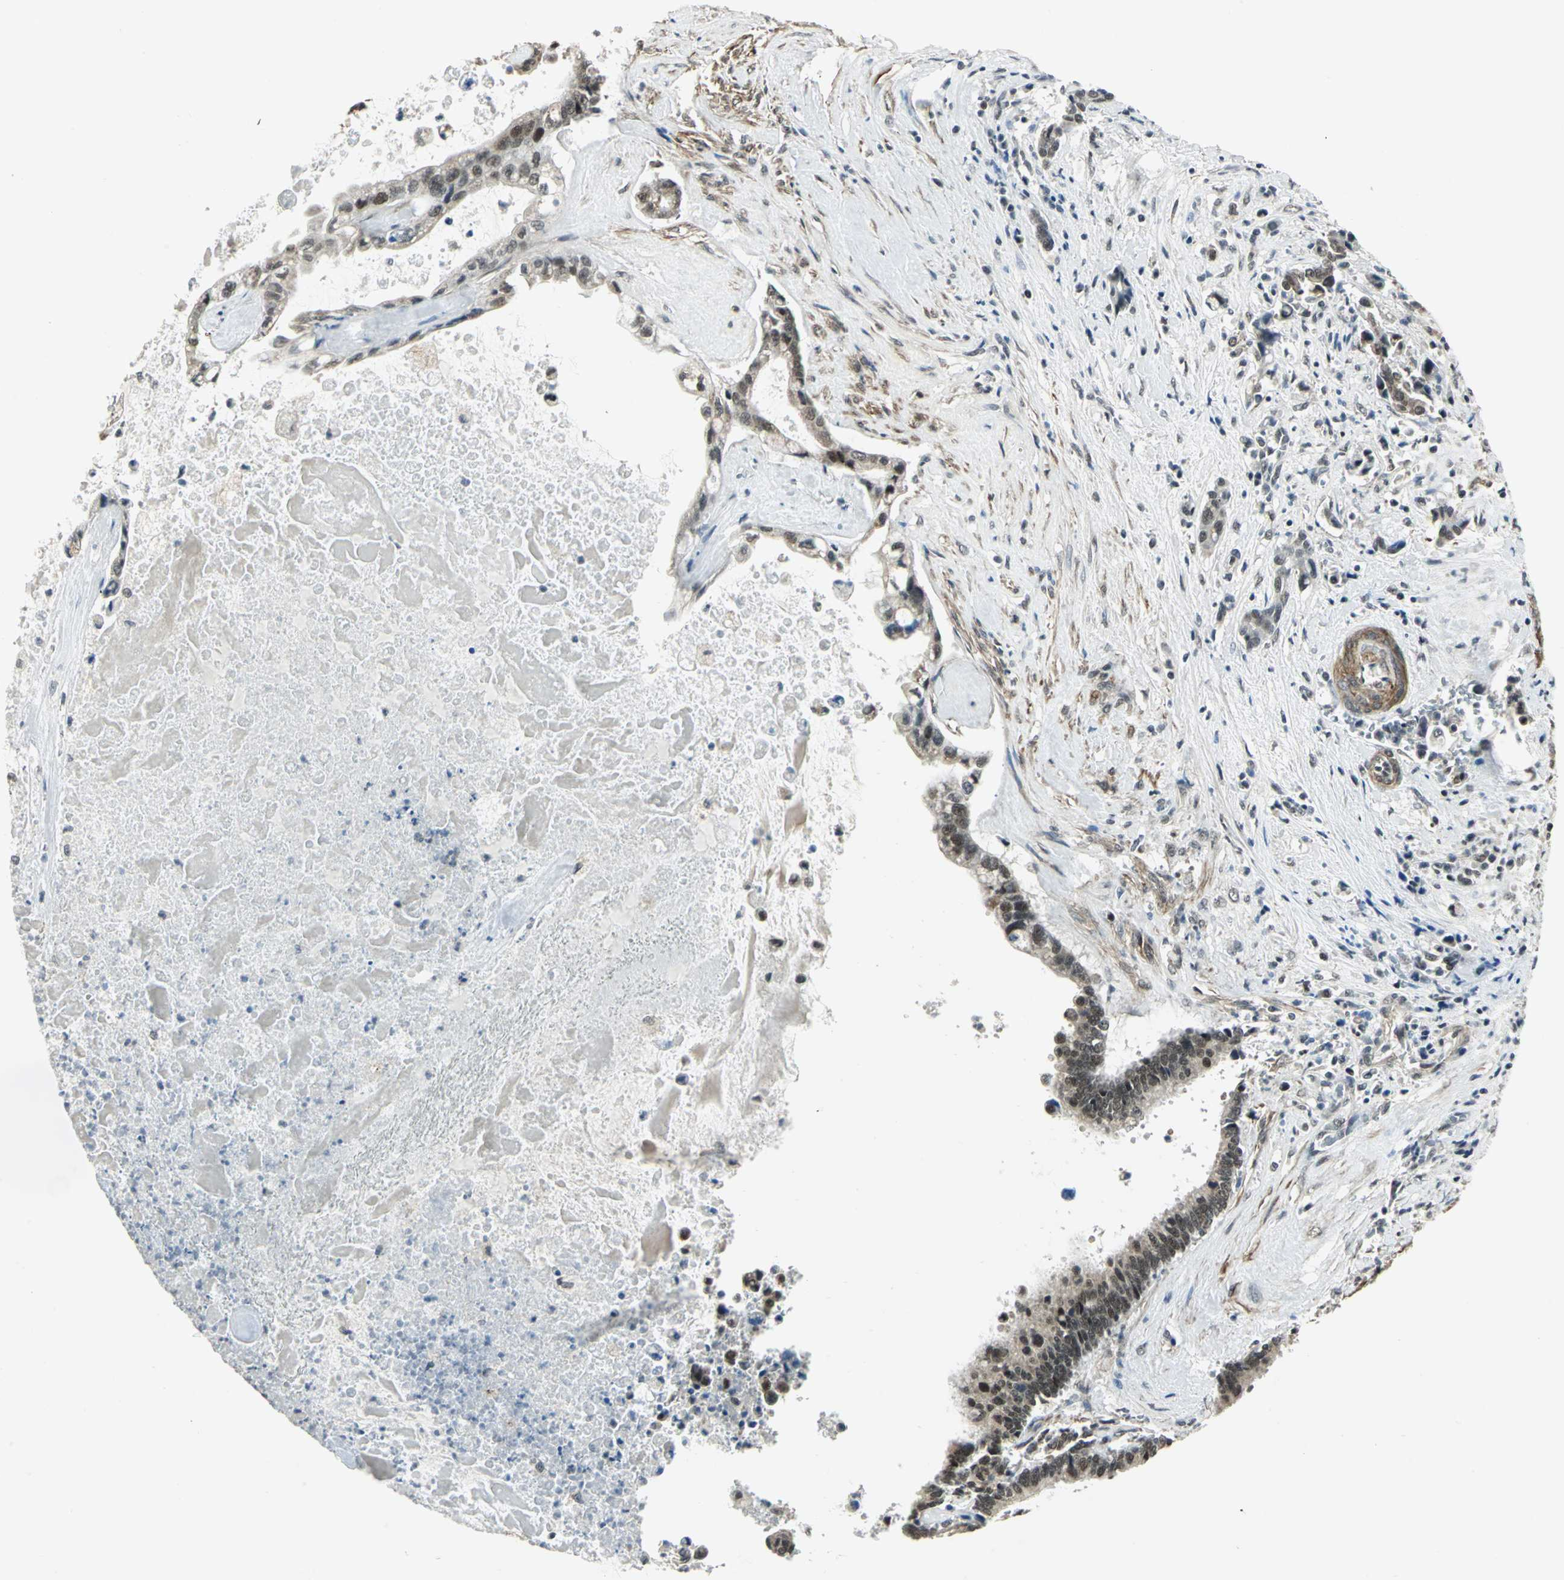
{"staining": {"intensity": "weak", "quantity": ">75%", "location": "cytoplasmic/membranous,nuclear"}, "tissue": "liver cancer", "cell_type": "Tumor cells", "image_type": "cancer", "snomed": [{"axis": "morphology", "description": "Cholangiocarcinoma"}, {"axis": "topography", "description": "Liver"}], "caption": "IHC (DAB) staining of human liver cancer demonstrates weak cytoplasmic/membranous and nuclear protein staining in approximately >75% of tumor cells.", "gene": "MTA1", "patient": {"sex": "male", "age": 57}}